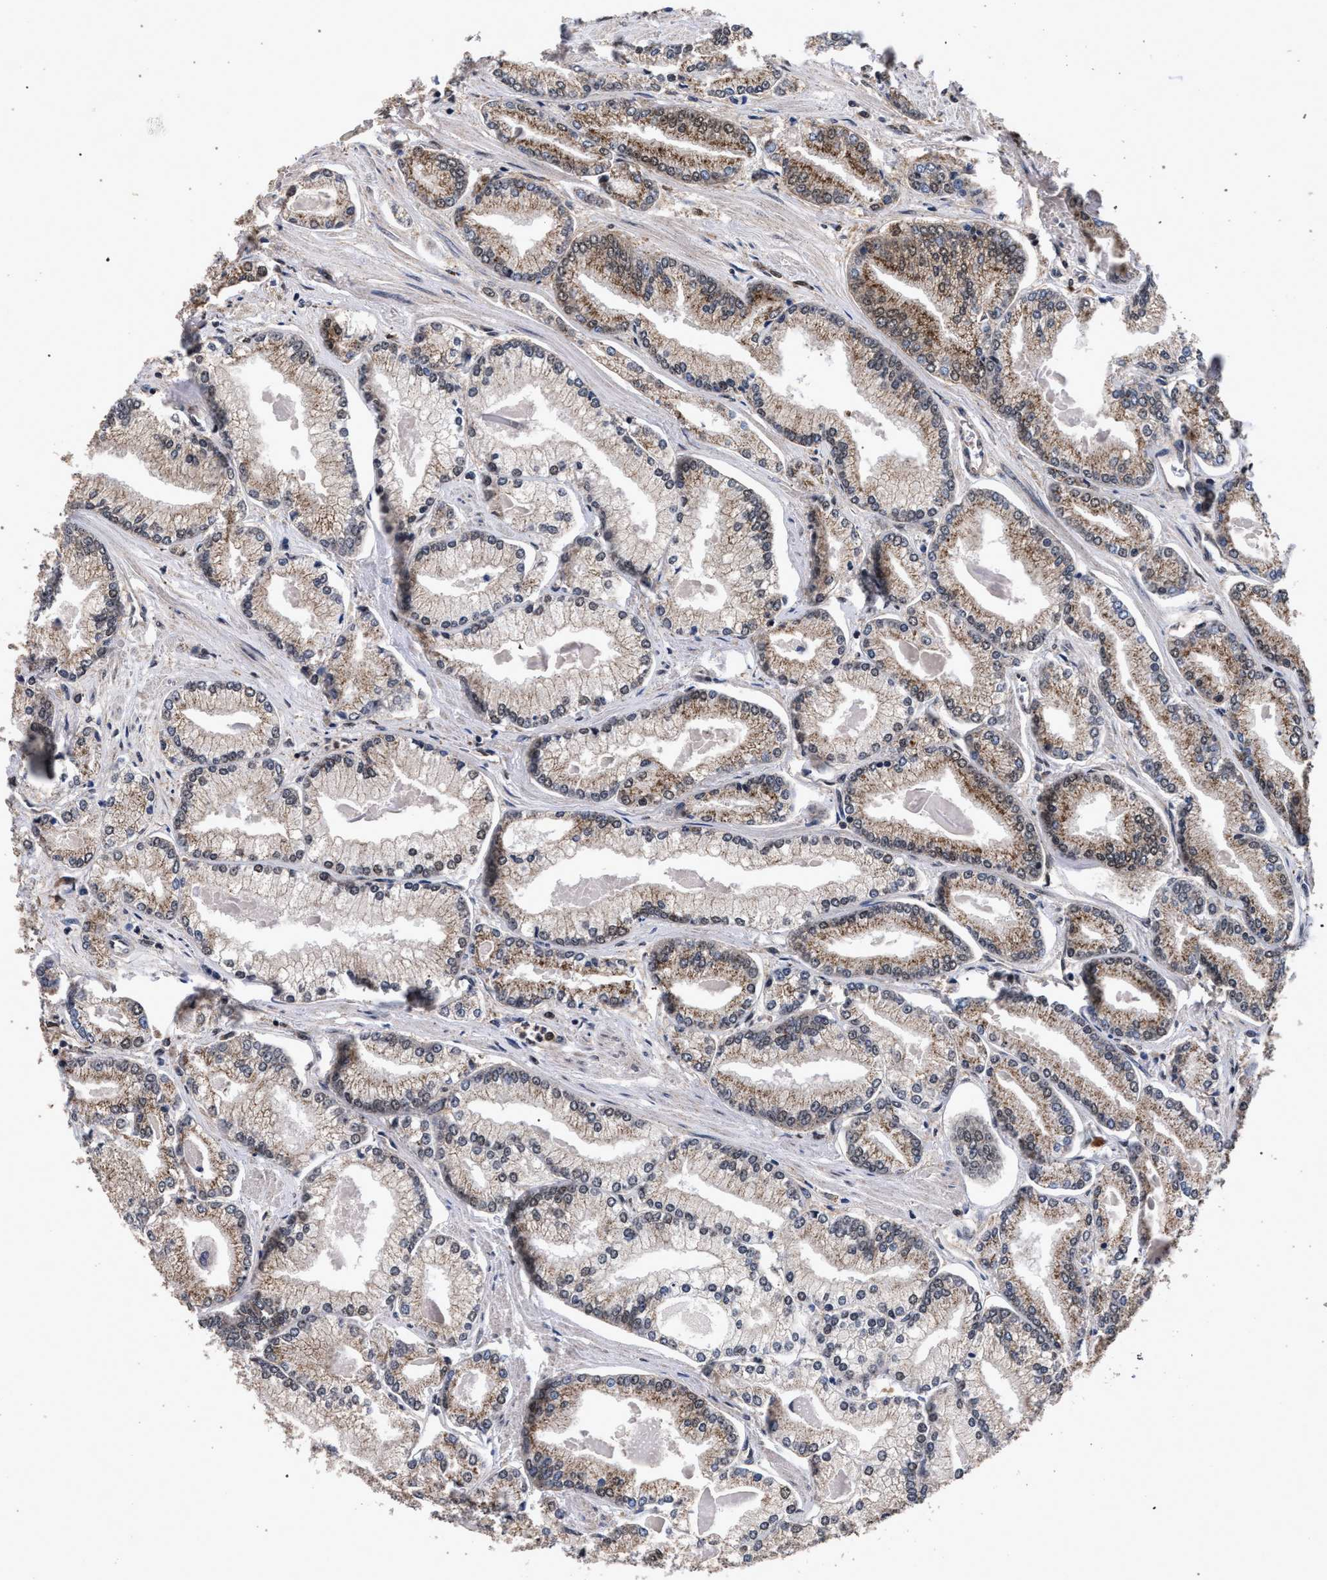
{"staining": {"intensity": "moderate", "quantity": ">75%", "location": "cytoplasmic/membranous"}, "tissue": "prostate cancer", "cell_type": "Tumor cells", "image_type": "cancer", "snomed": [{"axis": "morphology", "description": "Adenocarcinoma, Low grade"}, {"axis": "topography", "description": "Prostate"}], "caption": "This micrograph displays prostate cancer (low-grade adenocarcinoma) stained with immunohistochemistry to label a protein in brown. The cytoplasmic/membranous of tumor cells show moderate positivity for the protein. Nuclei are counter-stained blue.", "gene": "ACOX1", "patient": {"sex": "male", "age": 52}}